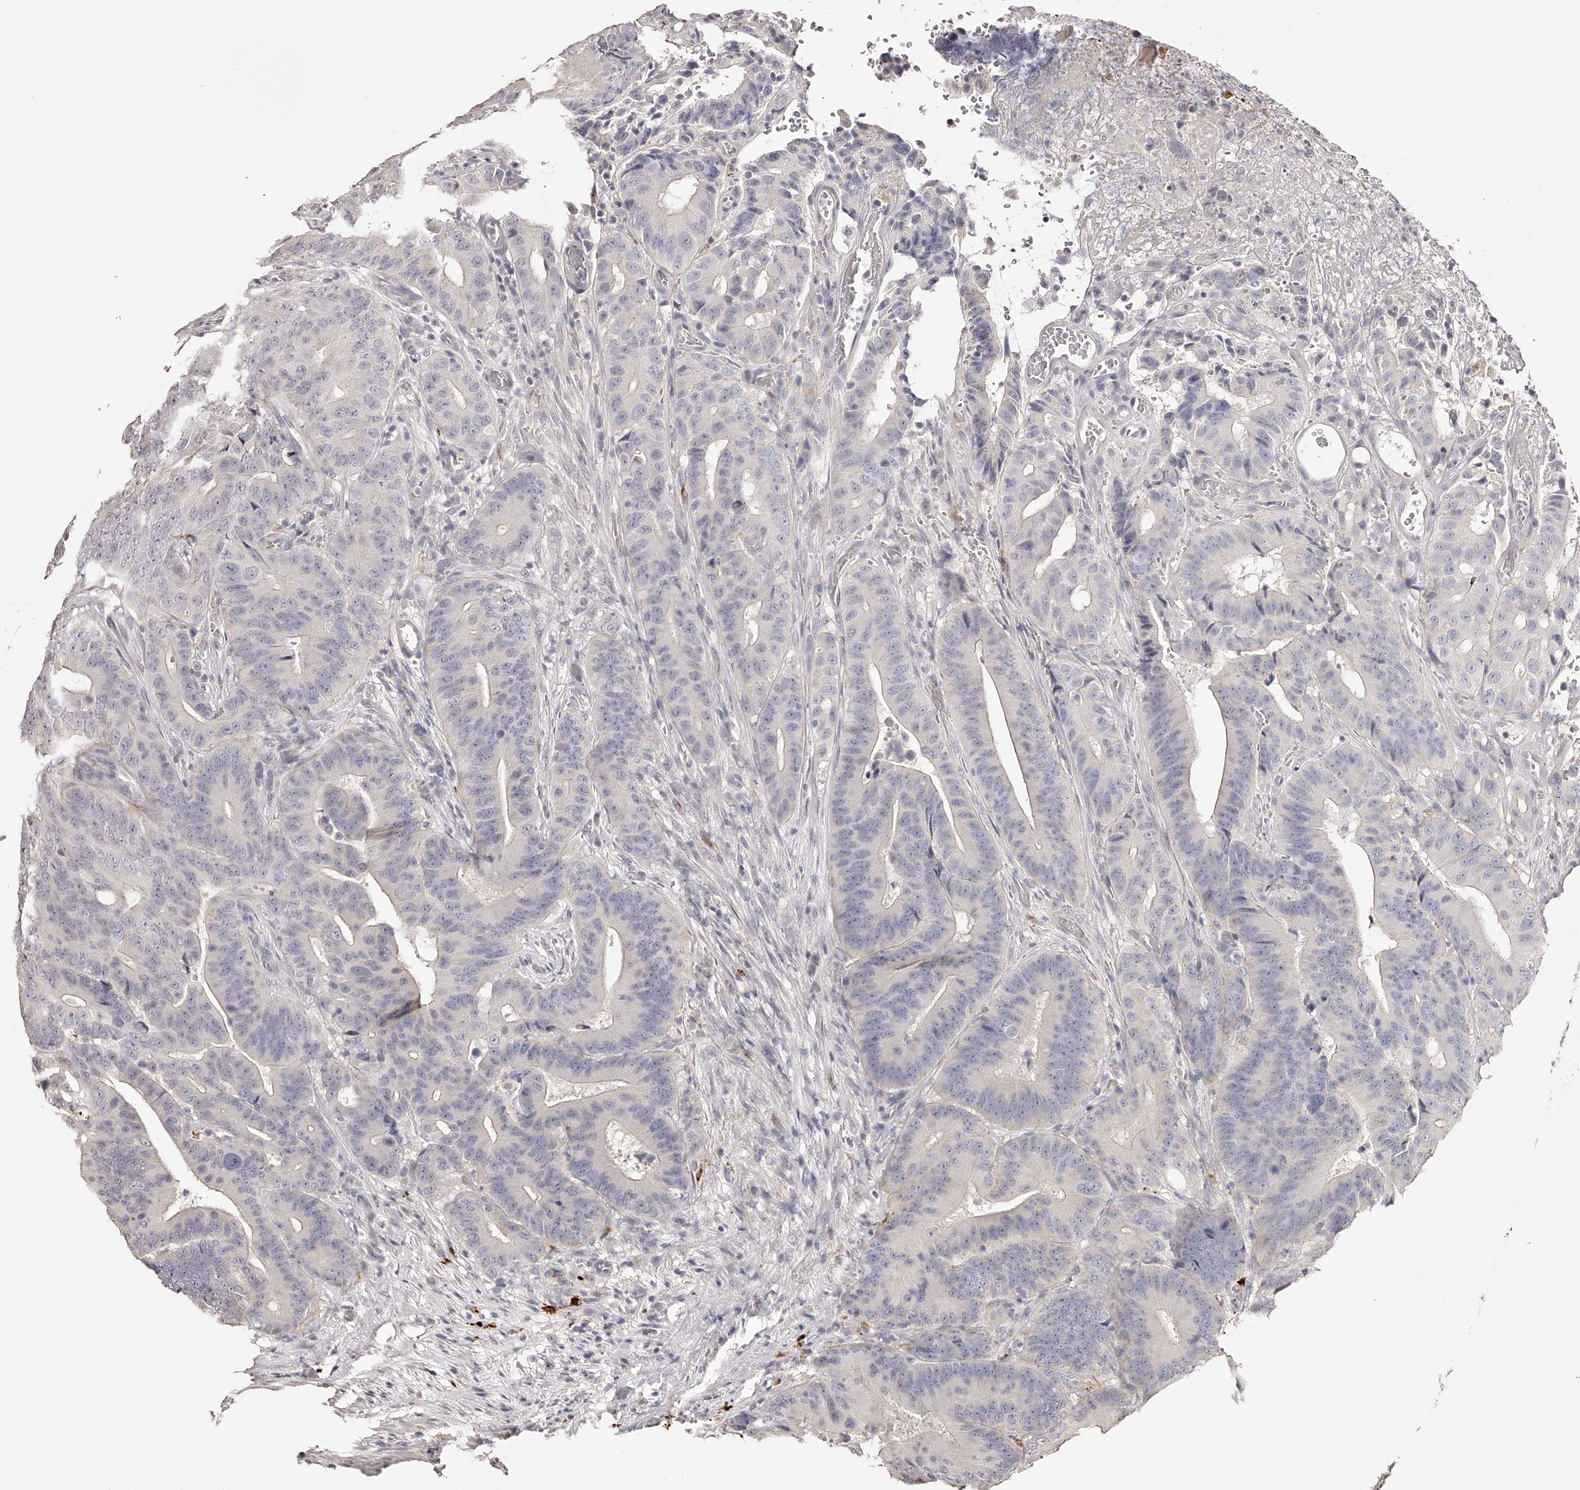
{"staining": {"intensity": "negative", "quantity": "none", "location": "none"}, "tissue": "colorectal cancer", "cell_type": "Tumor cells", "image_type": "cancer", "snomed": [{"axis": "morphology", "description": "Adenocarcinoma, NOS"}, {"axis": "topography", "description": "Colon"}], "caption": "Immunohistochemical staining of human adenocarcinoma (colorectal) demonstrates no significant positivity in tumor cells. (Stains: DAB (3,3'-diaminobenzidine) IHC with hematoxylin counter stain, Microscopy: brightfield microscopy at high magnification).", "gene": "SLC35D3", "patient": {"sex": "male", "age": 83}}